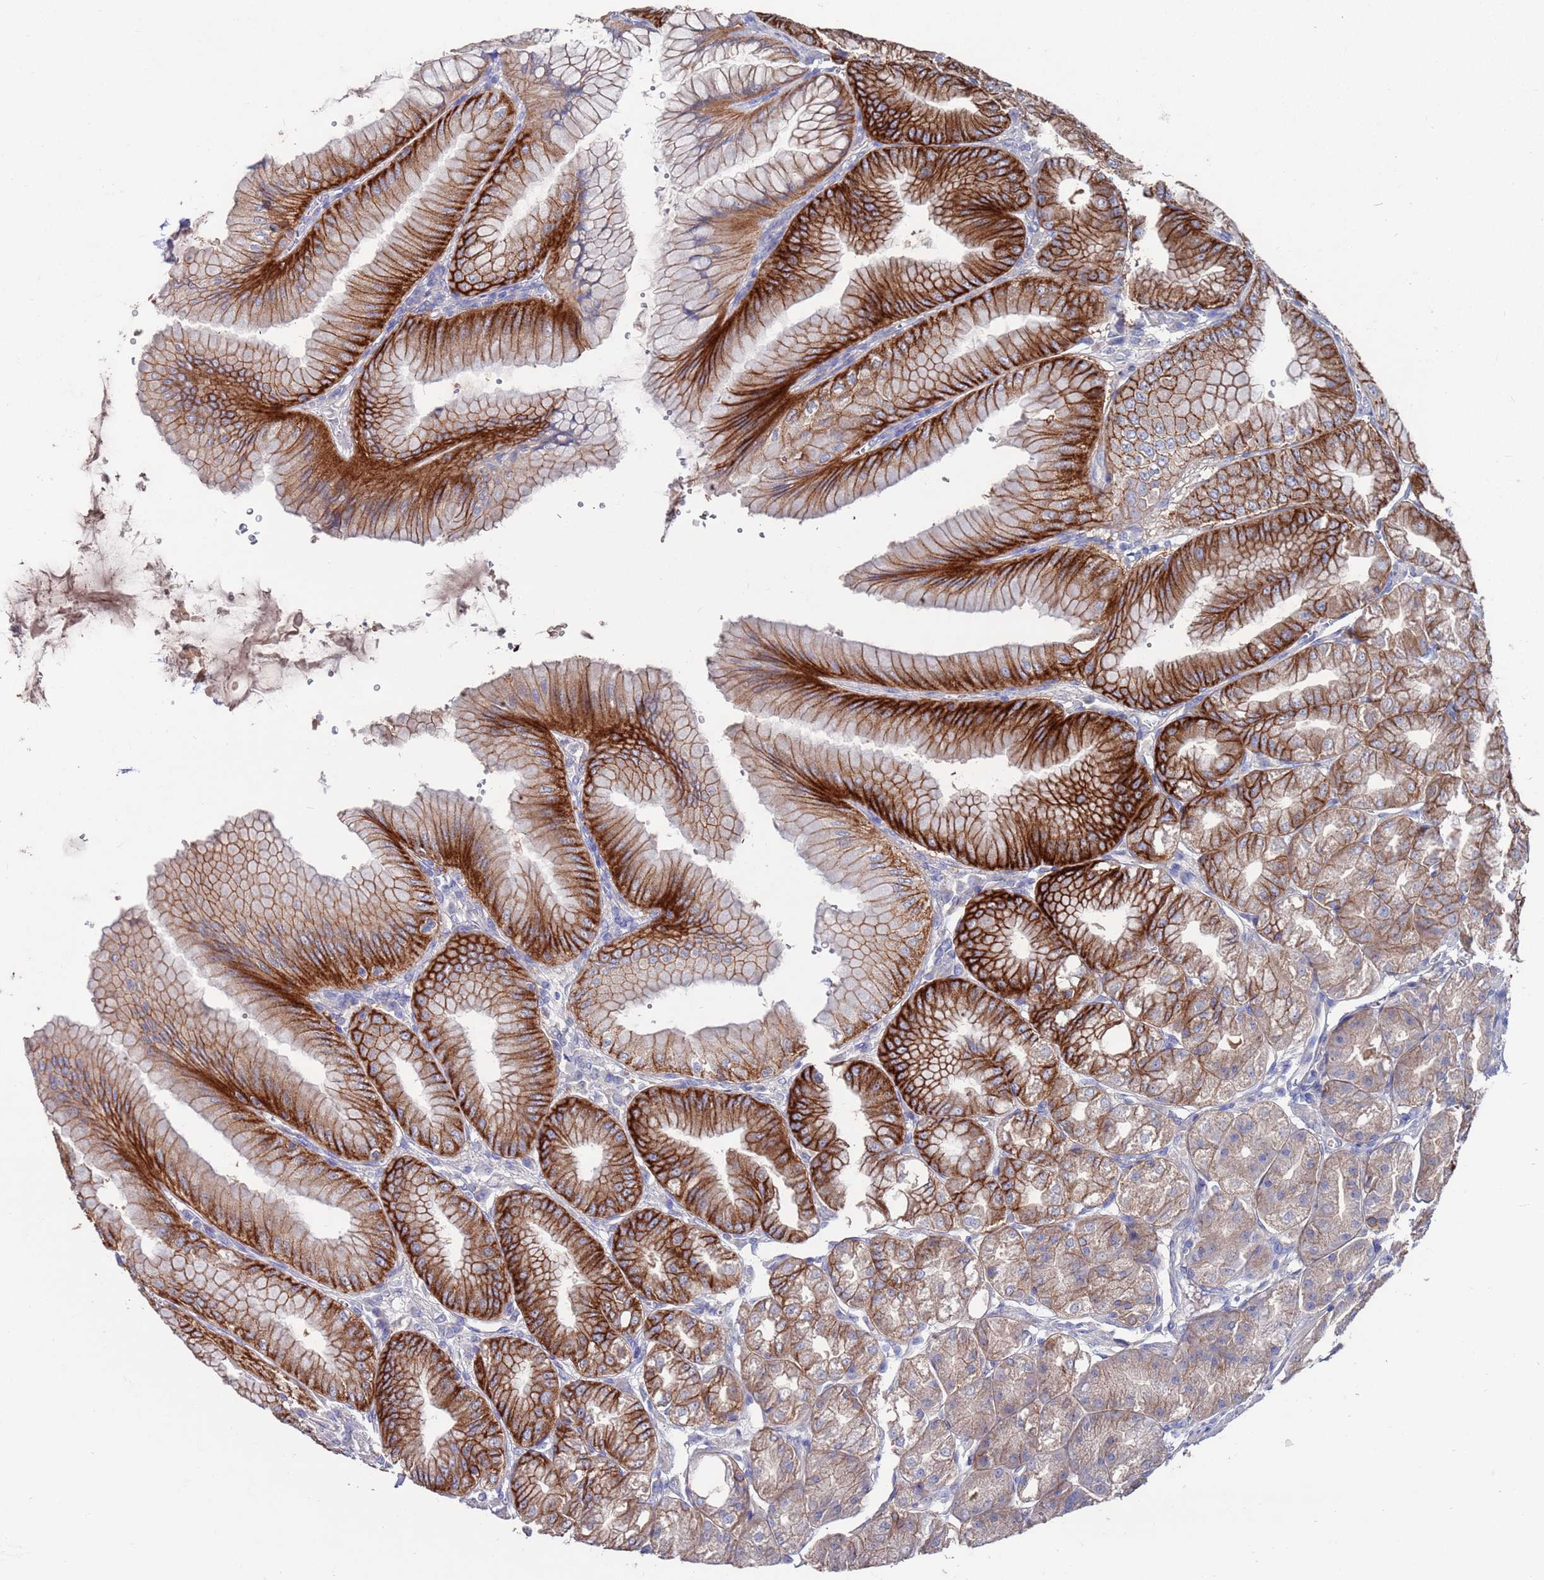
{"staining": {"intensity": "strong", "quantity": ">75%", "location": "cytoplasmic/membranous"}, "tissue": "stomach", "cell_type": "Glandular cells", "image_type": "normal", "snomed": [{"axis": "morphology", "description": "Normal tissue, NOS"}, {"axis": "topography", "description": "Stomach, lower"}], "caption": "Immunohistochemical staining of normal stomach reveals >75% levels of strong cytoplasmic/membranous protein positivity in about >75% of glandular cells.", "gene": "KRTCAP3", "patient": {"sex": "male", "age": 71}}